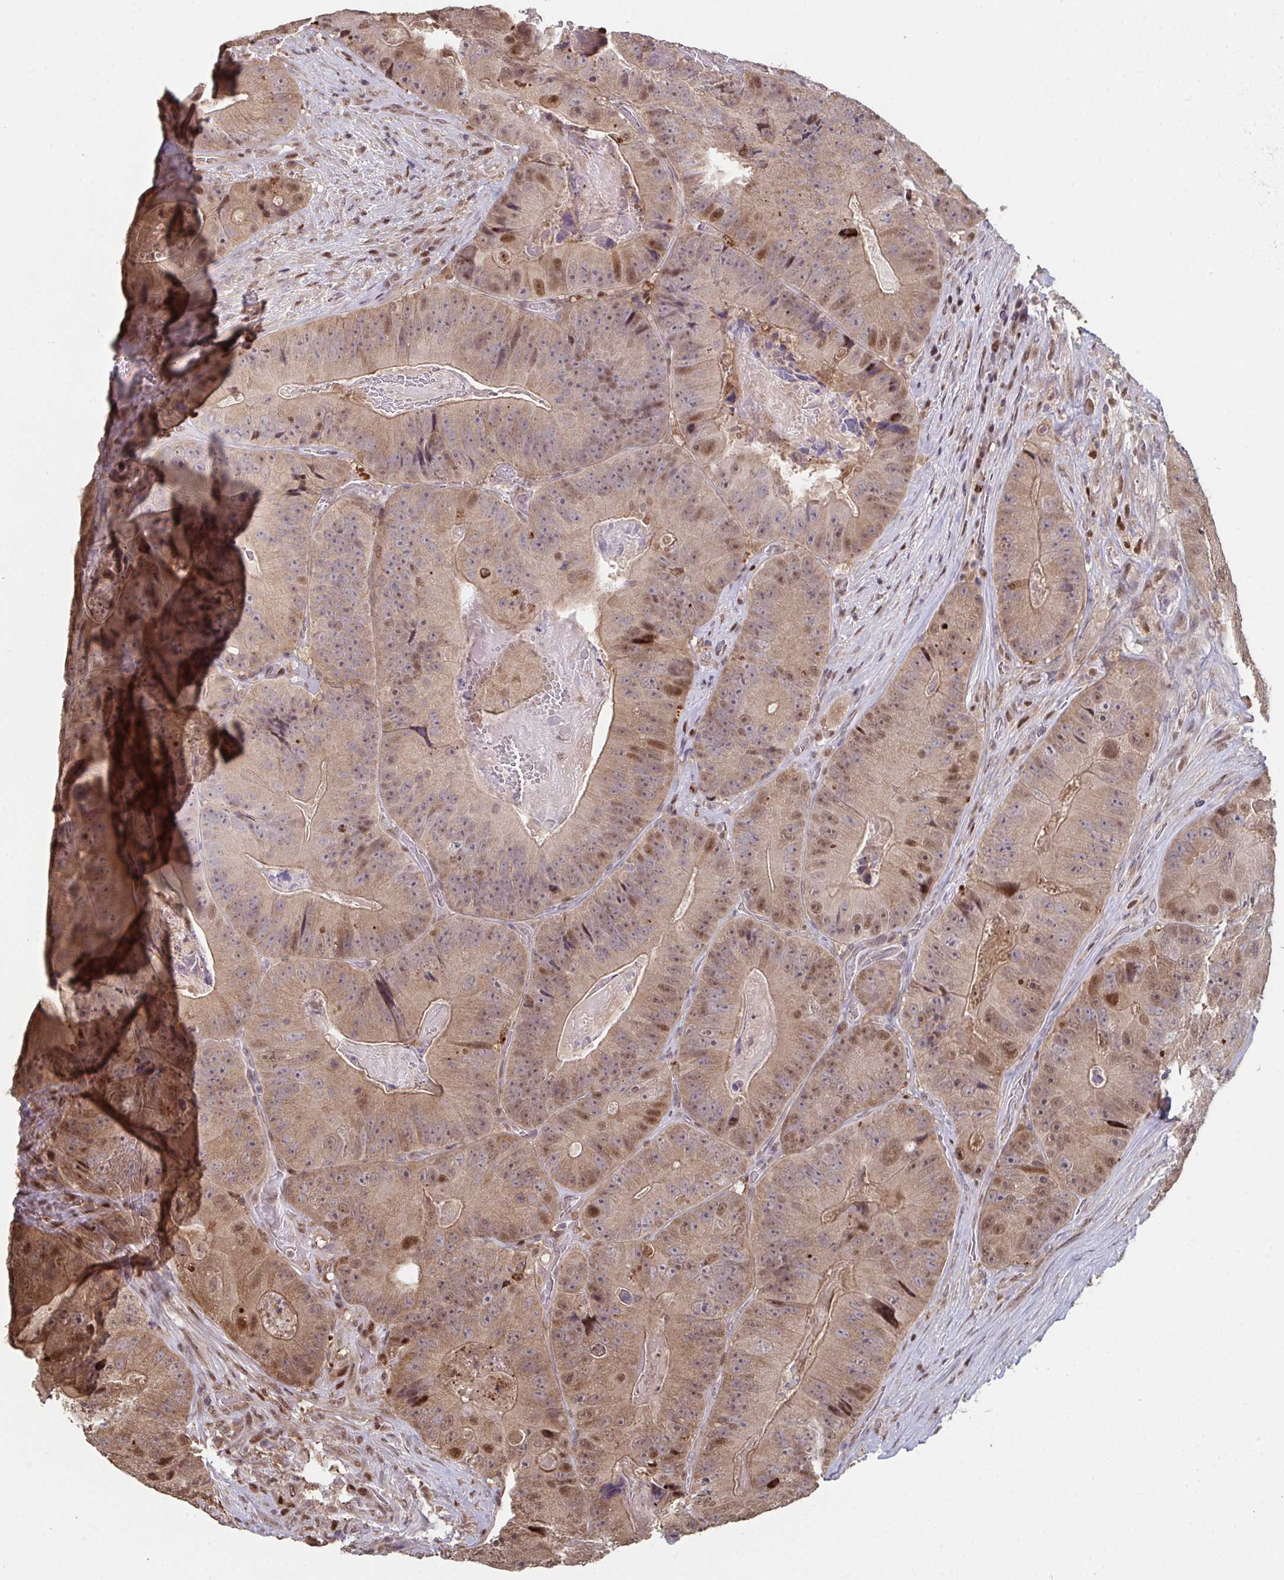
{"staining": {"intensity": "moderate", "quantity": ">75%", "location": "cytoplasmic/membranous,nuclear"}, "tissue": "colorectal cancer", "cell_type": "Tumor cells", "image_type": "cancer", "snomed": [{"axis": "morphology", "description": "Adenocarcinoma, NOS"}, {"axis": "topography", "description": "Colon"}], "caption": "A brown stain labels moderate cytoplasmic/membranous and nuclear expression of a protein in human adenocarcinoma (colorectal) tumor cells.", "gene": "ACD", "patient": {"sex": "female", "age": 86}}